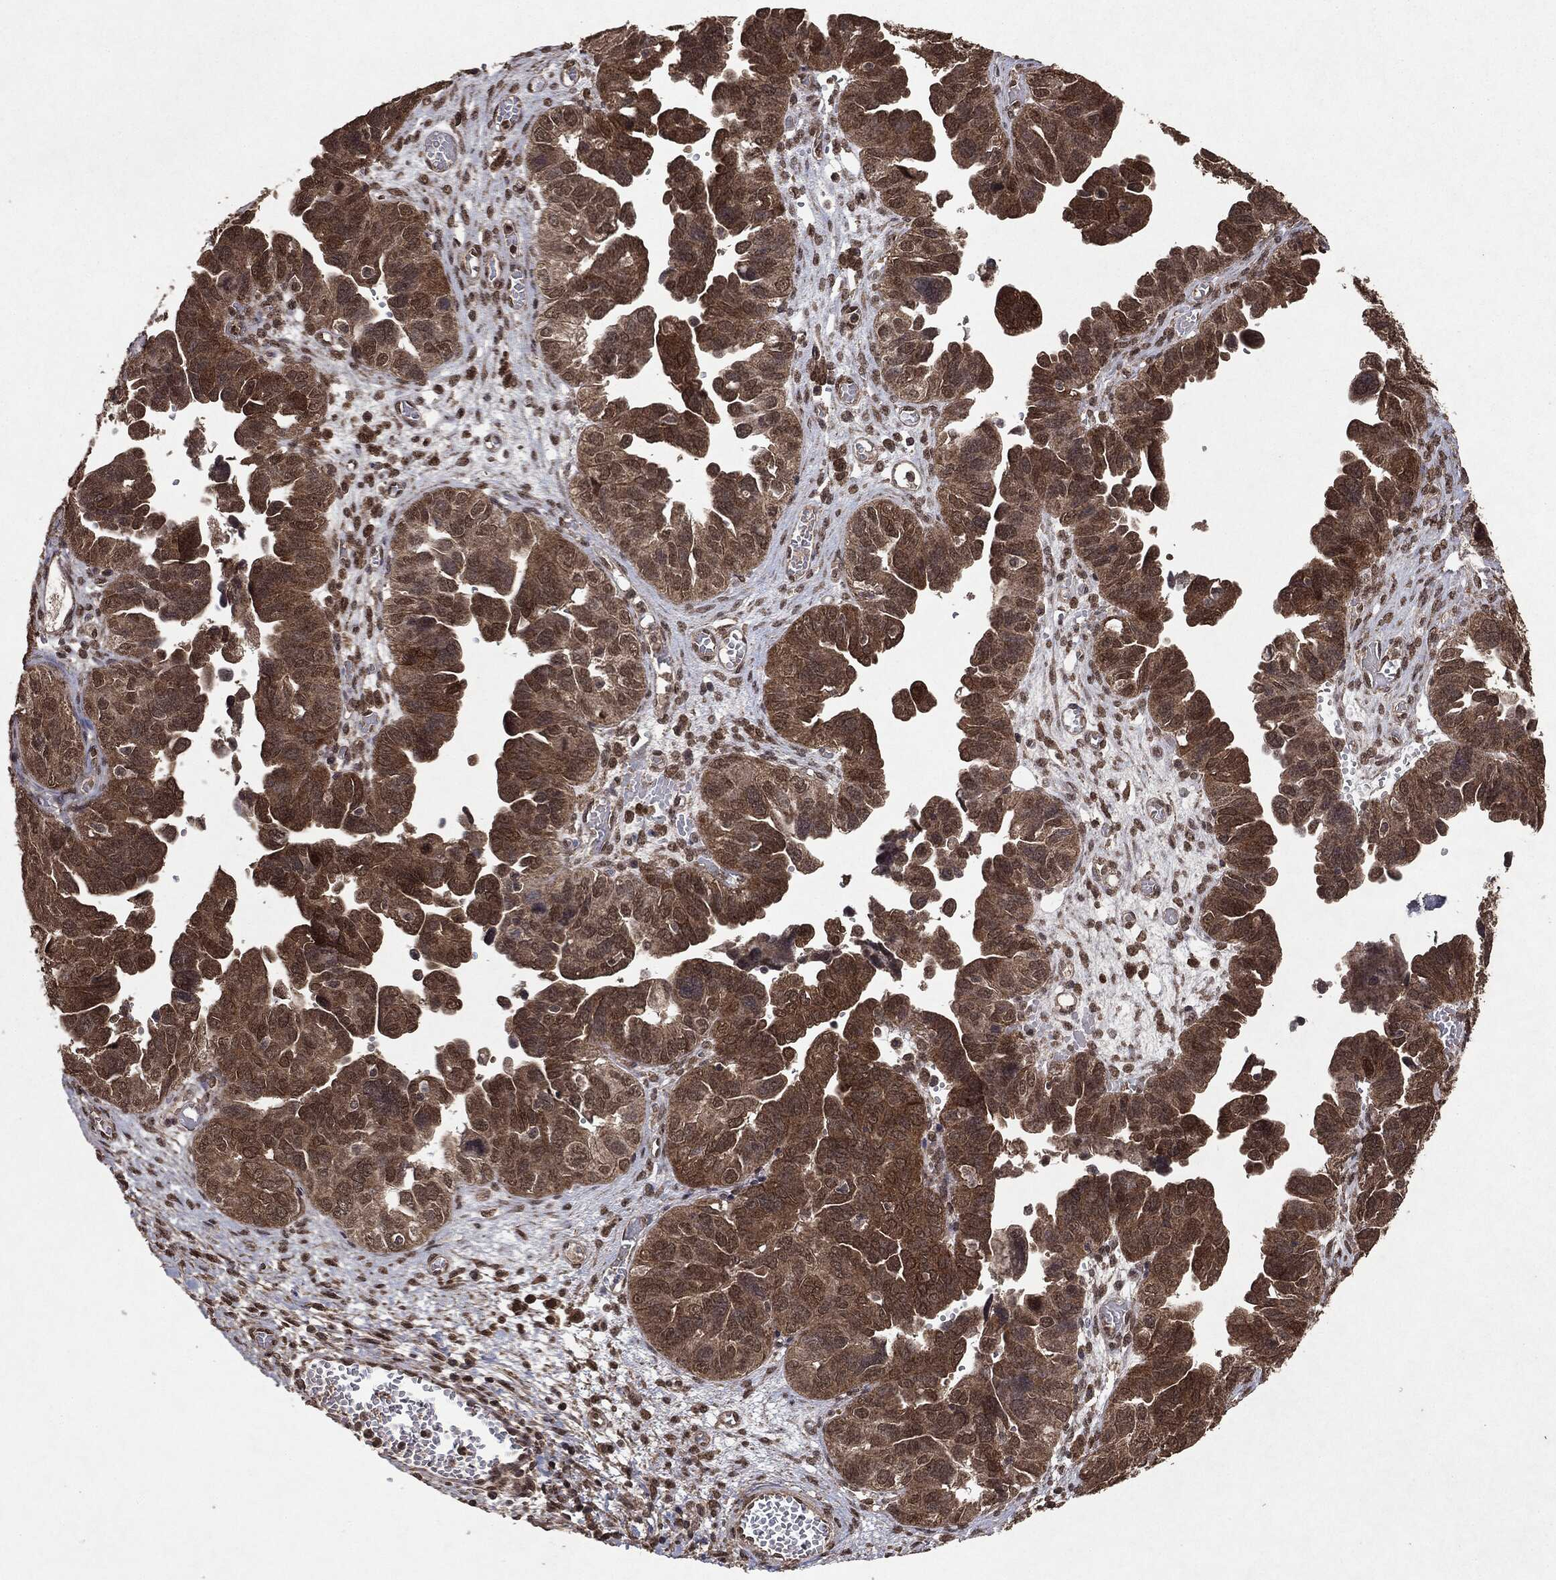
{"staining": {"intensity": "moderate", "quantity": ">75%", "location": "cytoplasmic/membranous,nuclear"}, "tissue": "ovarian cancer", "cell_type": "Tumor cells", "image_type": "cancer", "snomed": [{"axis": "morphology", "description": "Cystadenocarcinoma, serous, NOS"}, {"axis": "topography", "description": "Ovary"}], "caption": "A brown stain shows moderate cytoplasmic/membranous and nuclear staining of a protein in human ovarian serous cystadenocarcinoma tumor cells.", "gene": "PEBP1", "patient": {"sex": "female", "age": 64}}